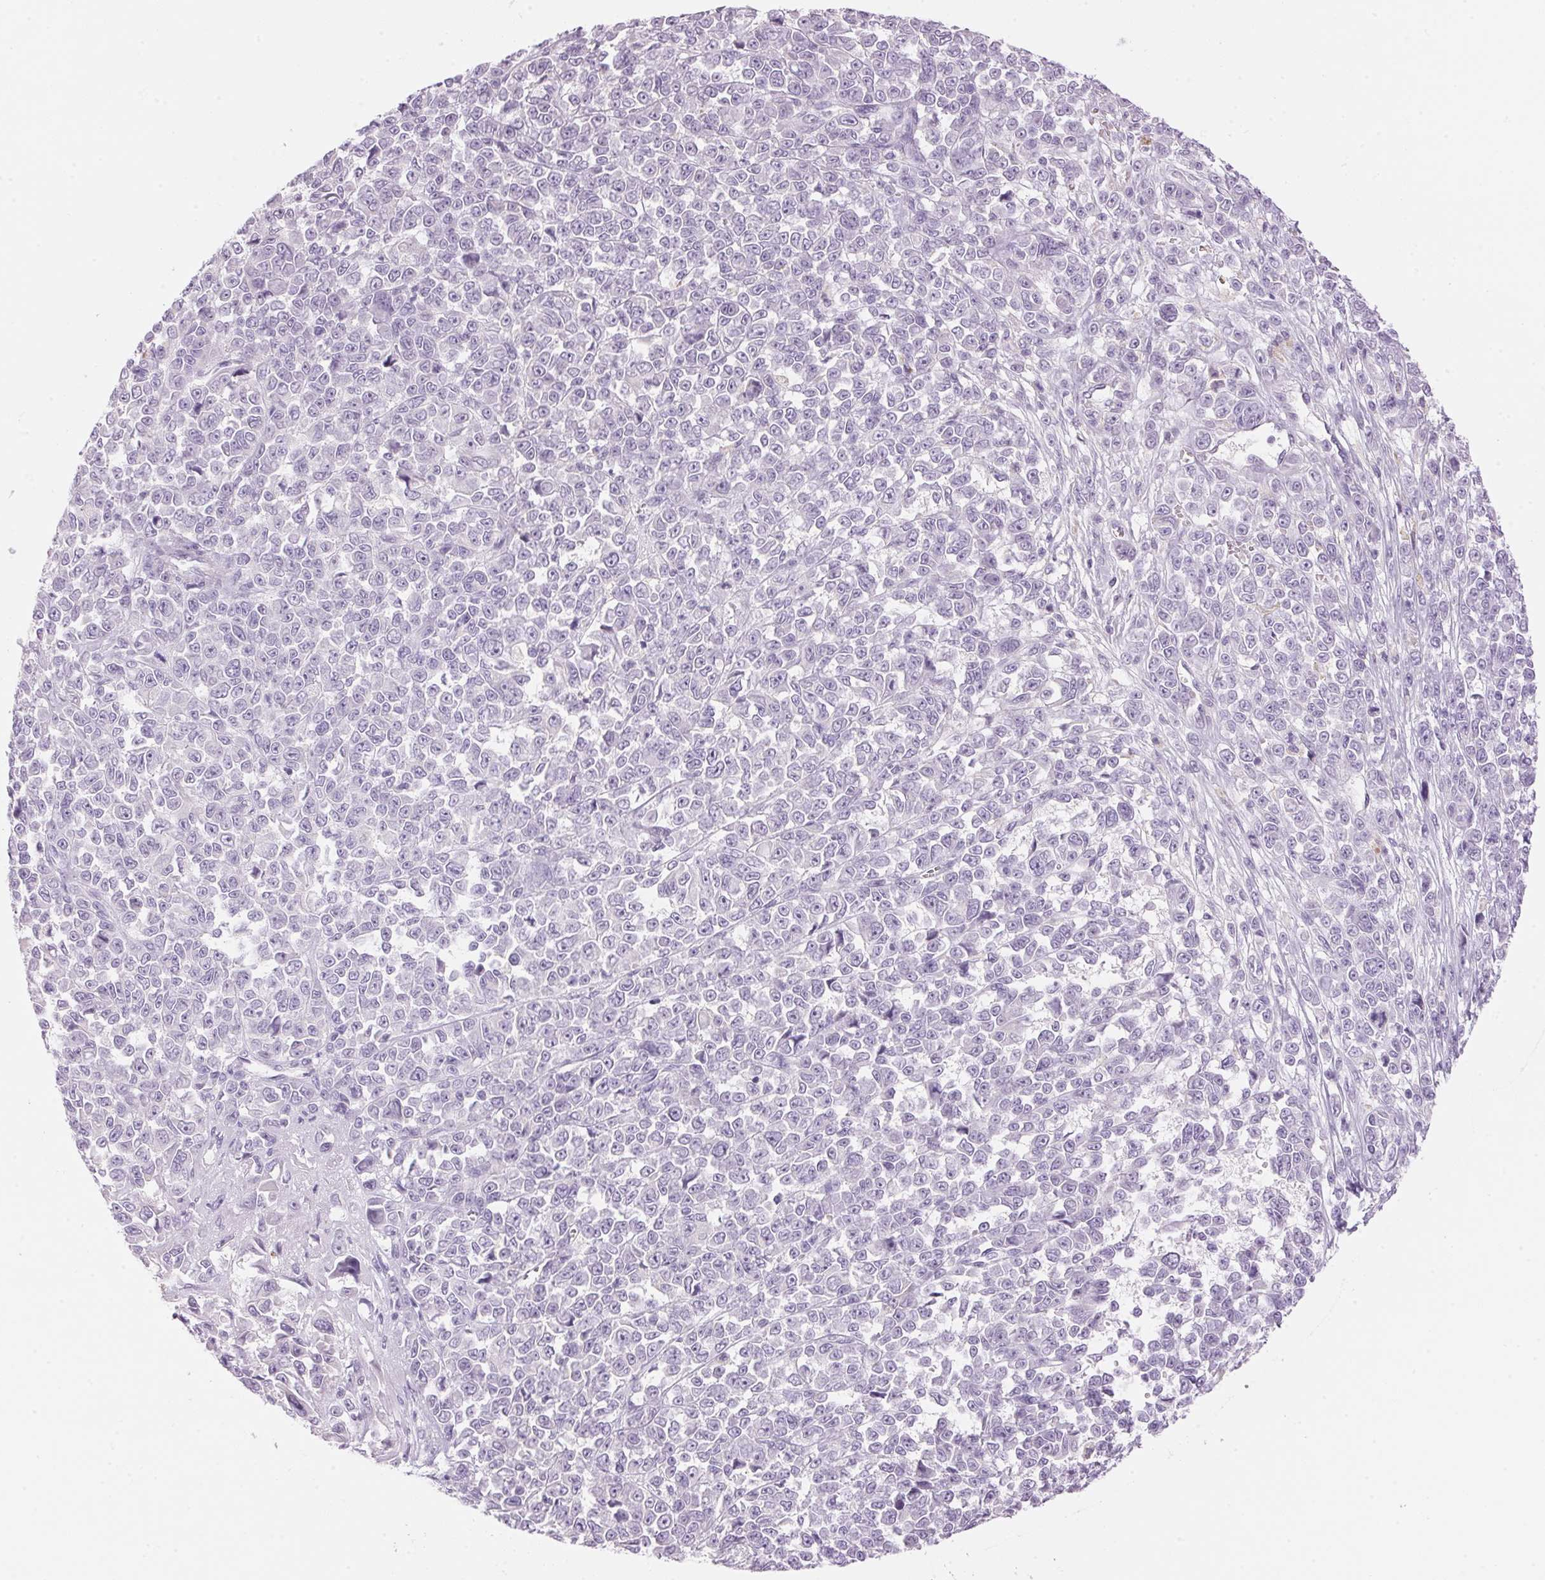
{"staining": {"intensity": "negative", "quantity": "none", "location": "none"}, "tissue": "melanoma", "cell_type": "Tumor cells", "image_type": "cancer", "snomed": [{"axis": "morphology", "description": "Malignant melanoma, NOS"}, {"axis": "topography", "description": "Skin"}], "caption": "Malignant melanoma was stained to show a protein in brown. There is no significant staining in tumor cells.", "gene": "HSD17B2", "patient": {"sex": "female", "age": 95}}